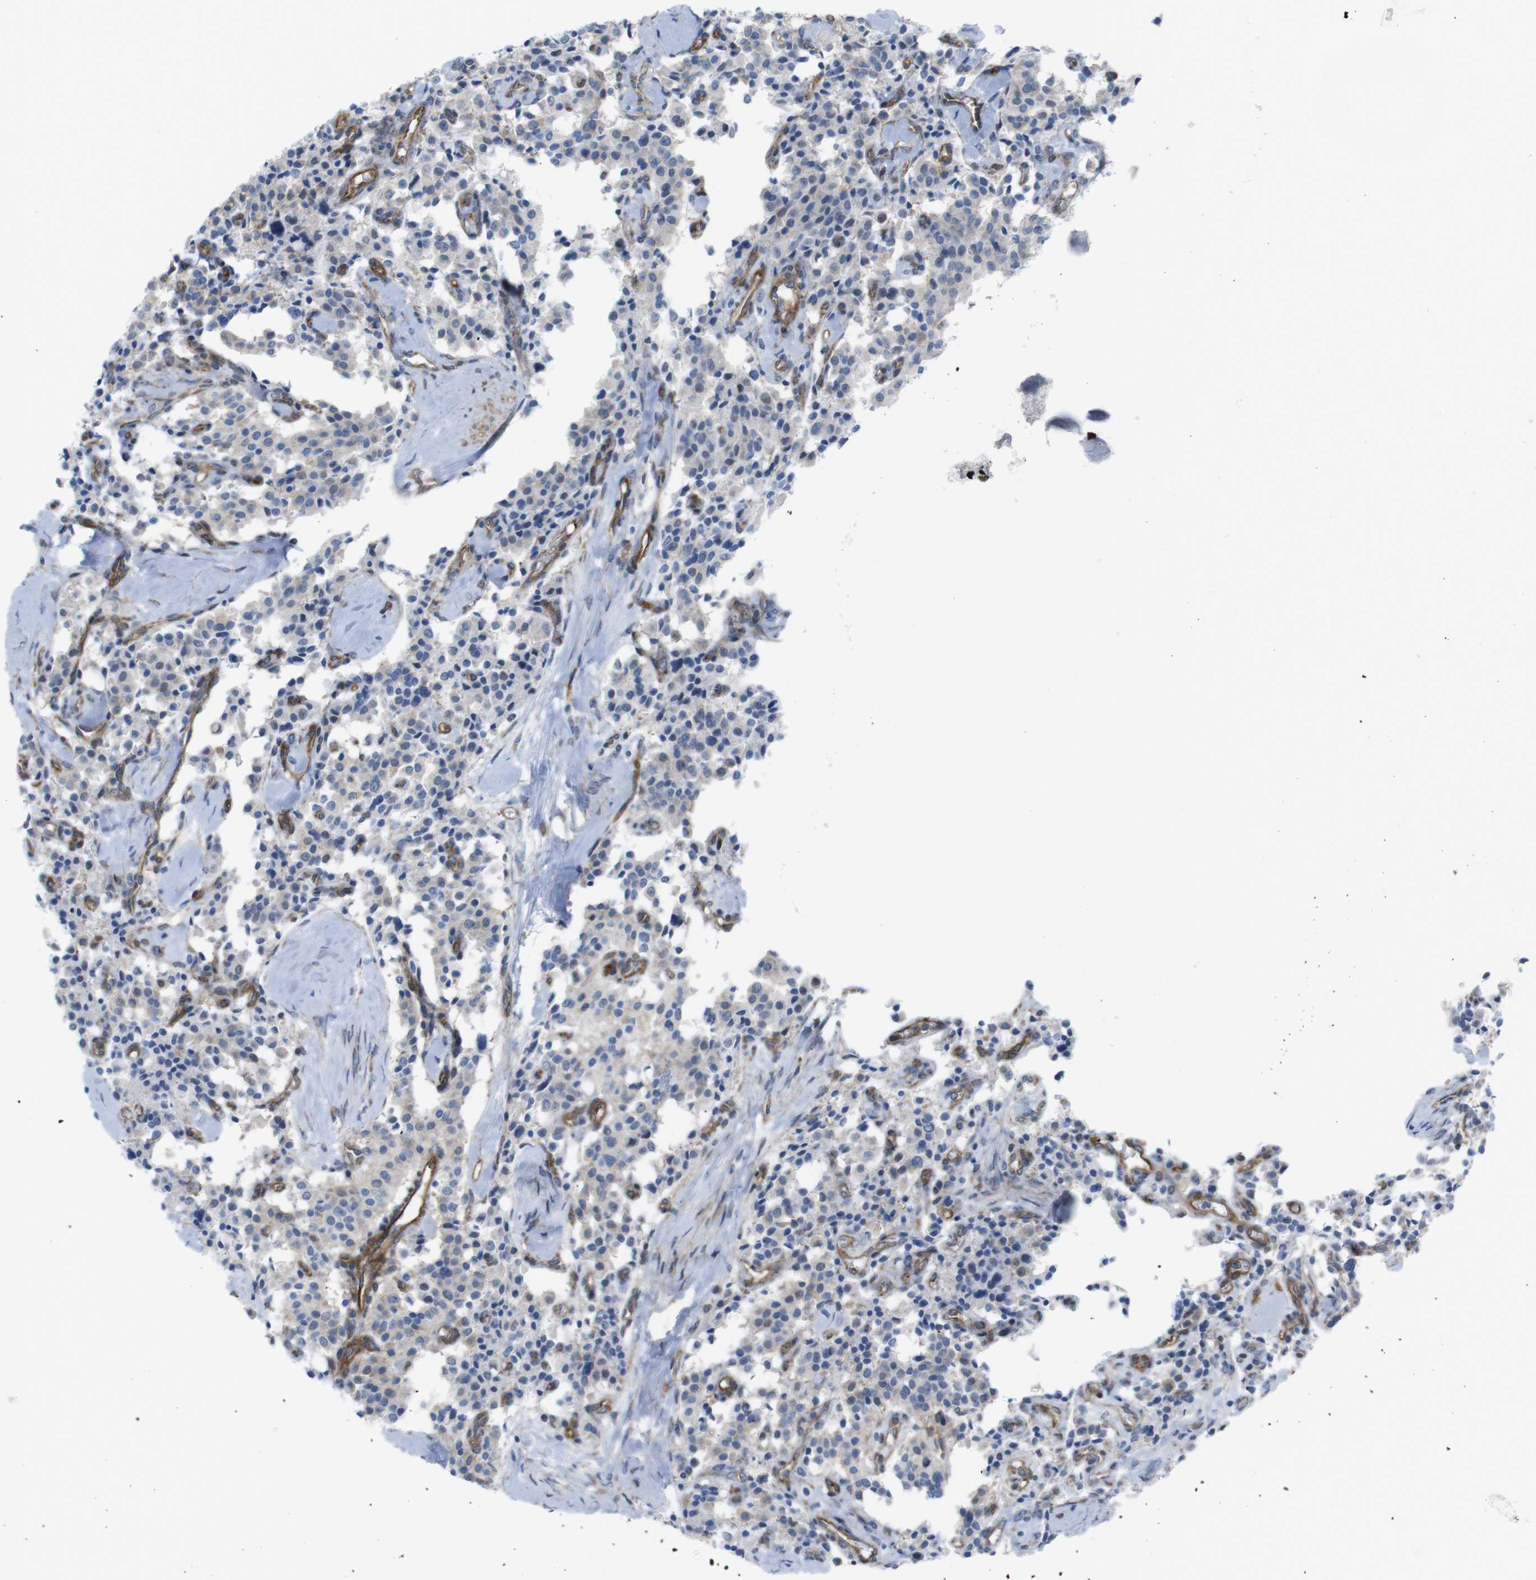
{"staining": {"intensity": "weak", "quantity": "<25%", "location": "cytoplasmic/membranous"}, "tissue": "carcinoid", "cell_type": "Tumor cells", "image_type": "cancer", "snomed": [{"axis": "morphology", "description": "Carcinoid, malignant, NOS"}, {"axis": "topography", "description": "Lung"}], "caption": "This is an IHC image of carcinoid (malignant). There is no positivity in tumor cells.", "gene": "DIAPH2", "patient": {"sex": "male", "age": 30}}